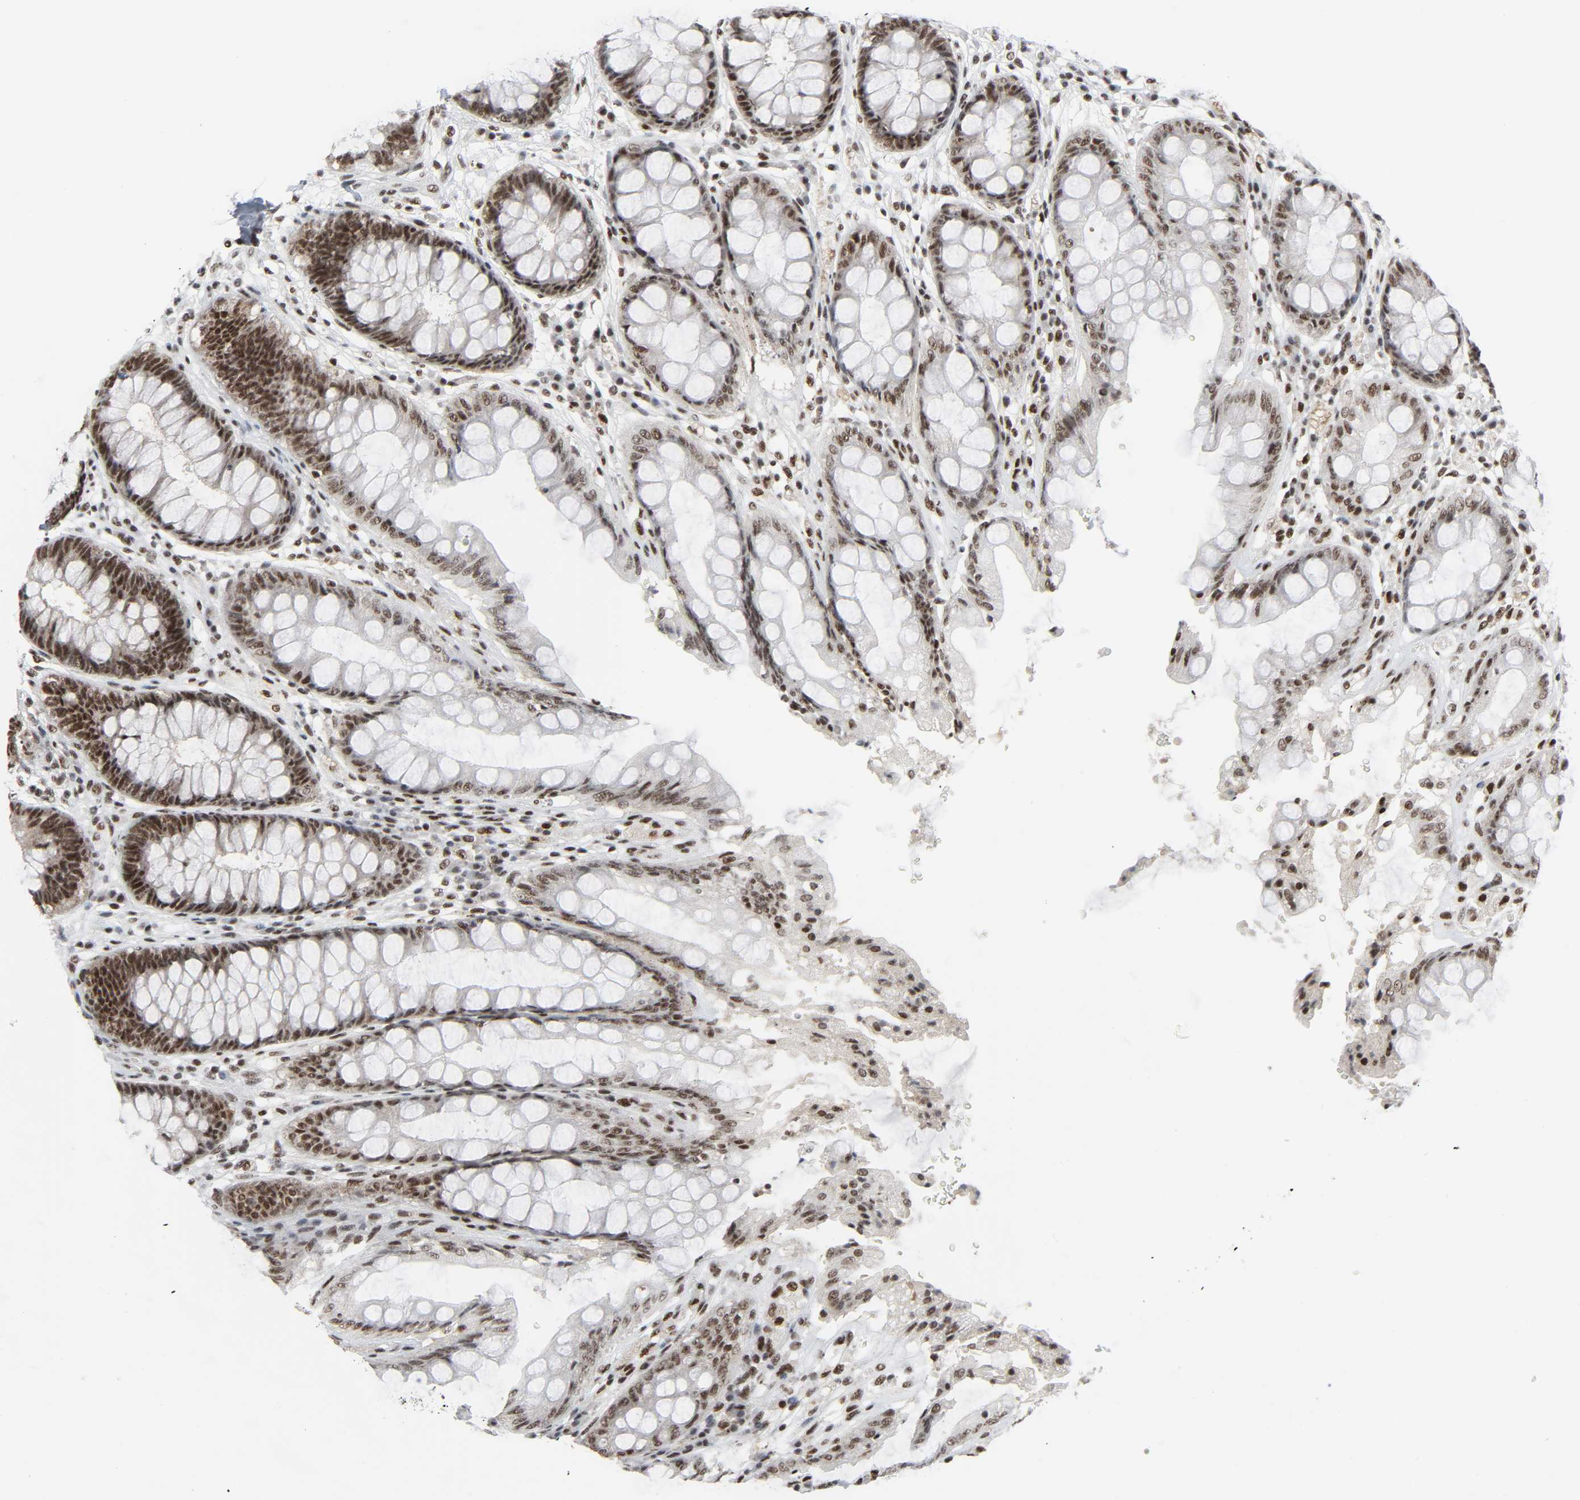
{"staining": {"intensity": "strong", "quantity": ">75%", "location": "nuclear"}, "tissue": "rectum", "cell_type": "Glandular cells", "image_type": "normal", "snomed": [{"axis": "morphology", "description": "Normal tissue, NOS"}, {"axis": "topography", "description": "Rectum"}], "caption": "Normal rectum exhibits strong nuclear positivity in about >75% of glandular cells, visualized by immunohistochemistry.", "gene": "CDK7", "patient": {"sex": "female", "age": 46}}